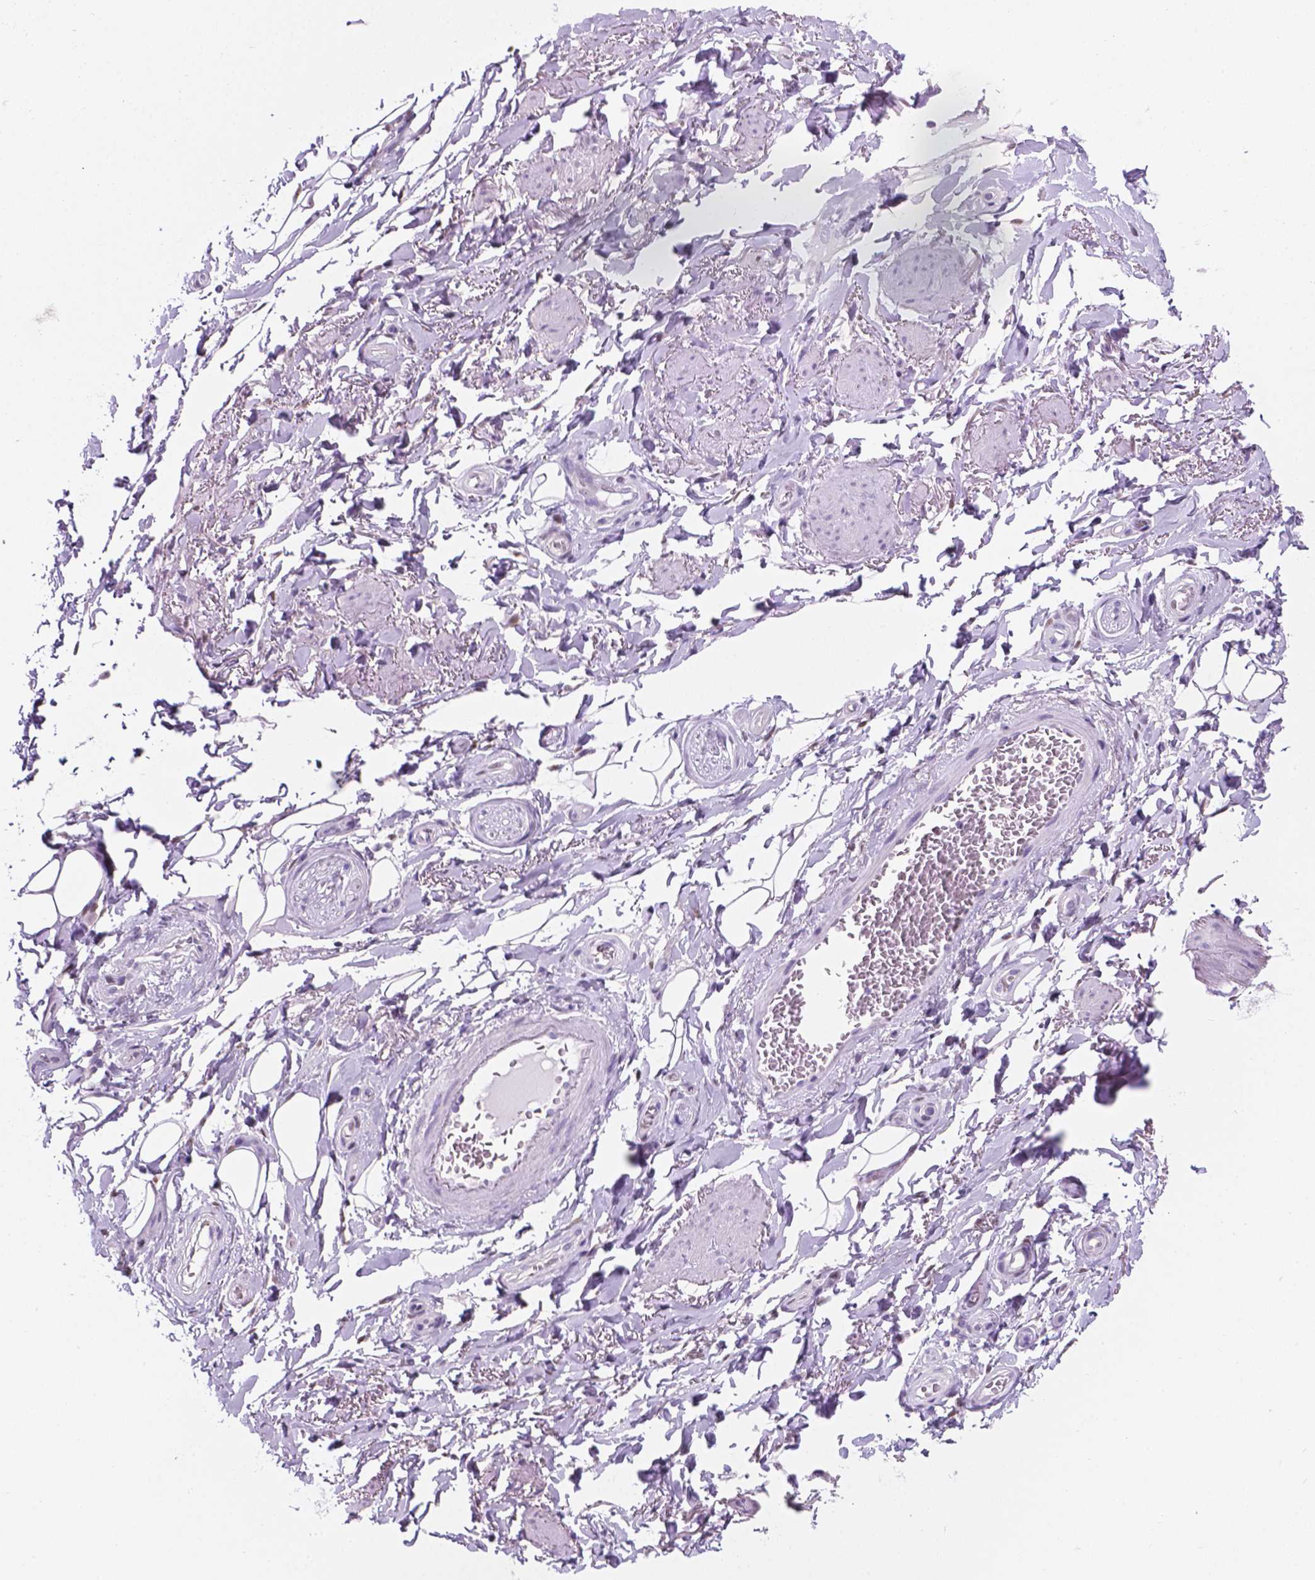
{"staining": {"intensity": "negative", "quantity": "none", "location": "none"}, "tissue": "adipose tissue", "cell_type": "Adipocytes", "image_type": "normal", "snomed": [{"axis": "morphology", "description": "Normal tissue, NOS"}, {"axis": "topography", "description": "Anal"}, {"axis": "topography", "description": "Peripheral nerve tissue"}], "caption": "This histopathology image is of benign adipose tissue stained with IHC to label a protein in brown with the nuclei are counter-stained blue. There is no positivity in adipocytes. (Brightfield microscopy of DAB immunohistochemistry (IHC) at high magnification).", "gene": "TMEM210", "patient": {"sex": "male", "age": 53}}